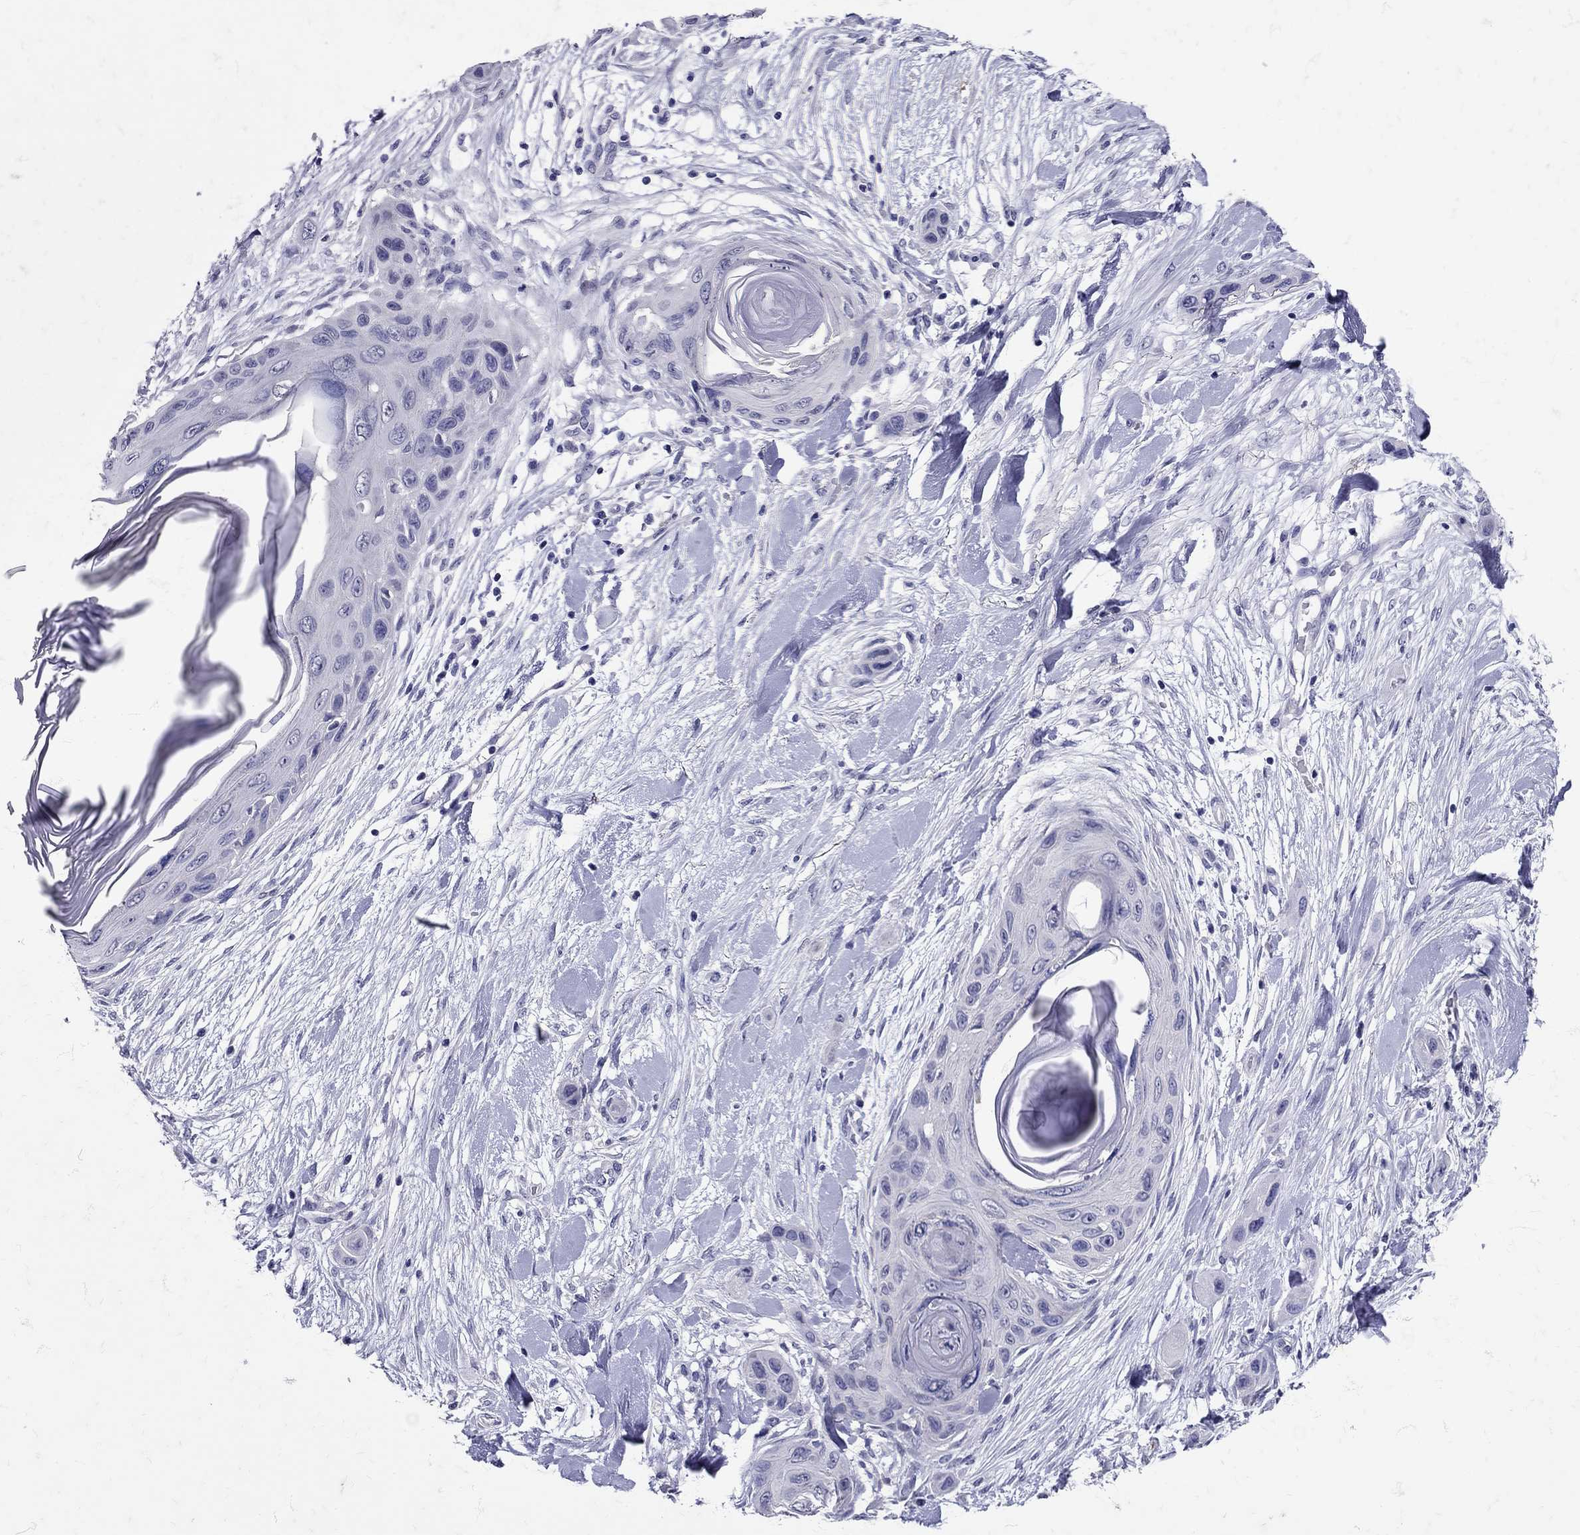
{"staining": {"intensity": "negative", "quantity": "none", "location": "none"}, "tissue": "skin cancer", "cell_type": "Tumor cells", "image_type": "cancer", "snomed": [{"axis": "morphology", "description": "Squamous cell carcinoma, NOS"}, {"axis": "topography", "description": "Skin"}], "caption": "Tumor cells show no significant positivity in skin squamous cell carcinoma.", "gene": "SST", "patient": {"sex": "male", "age": 79}}